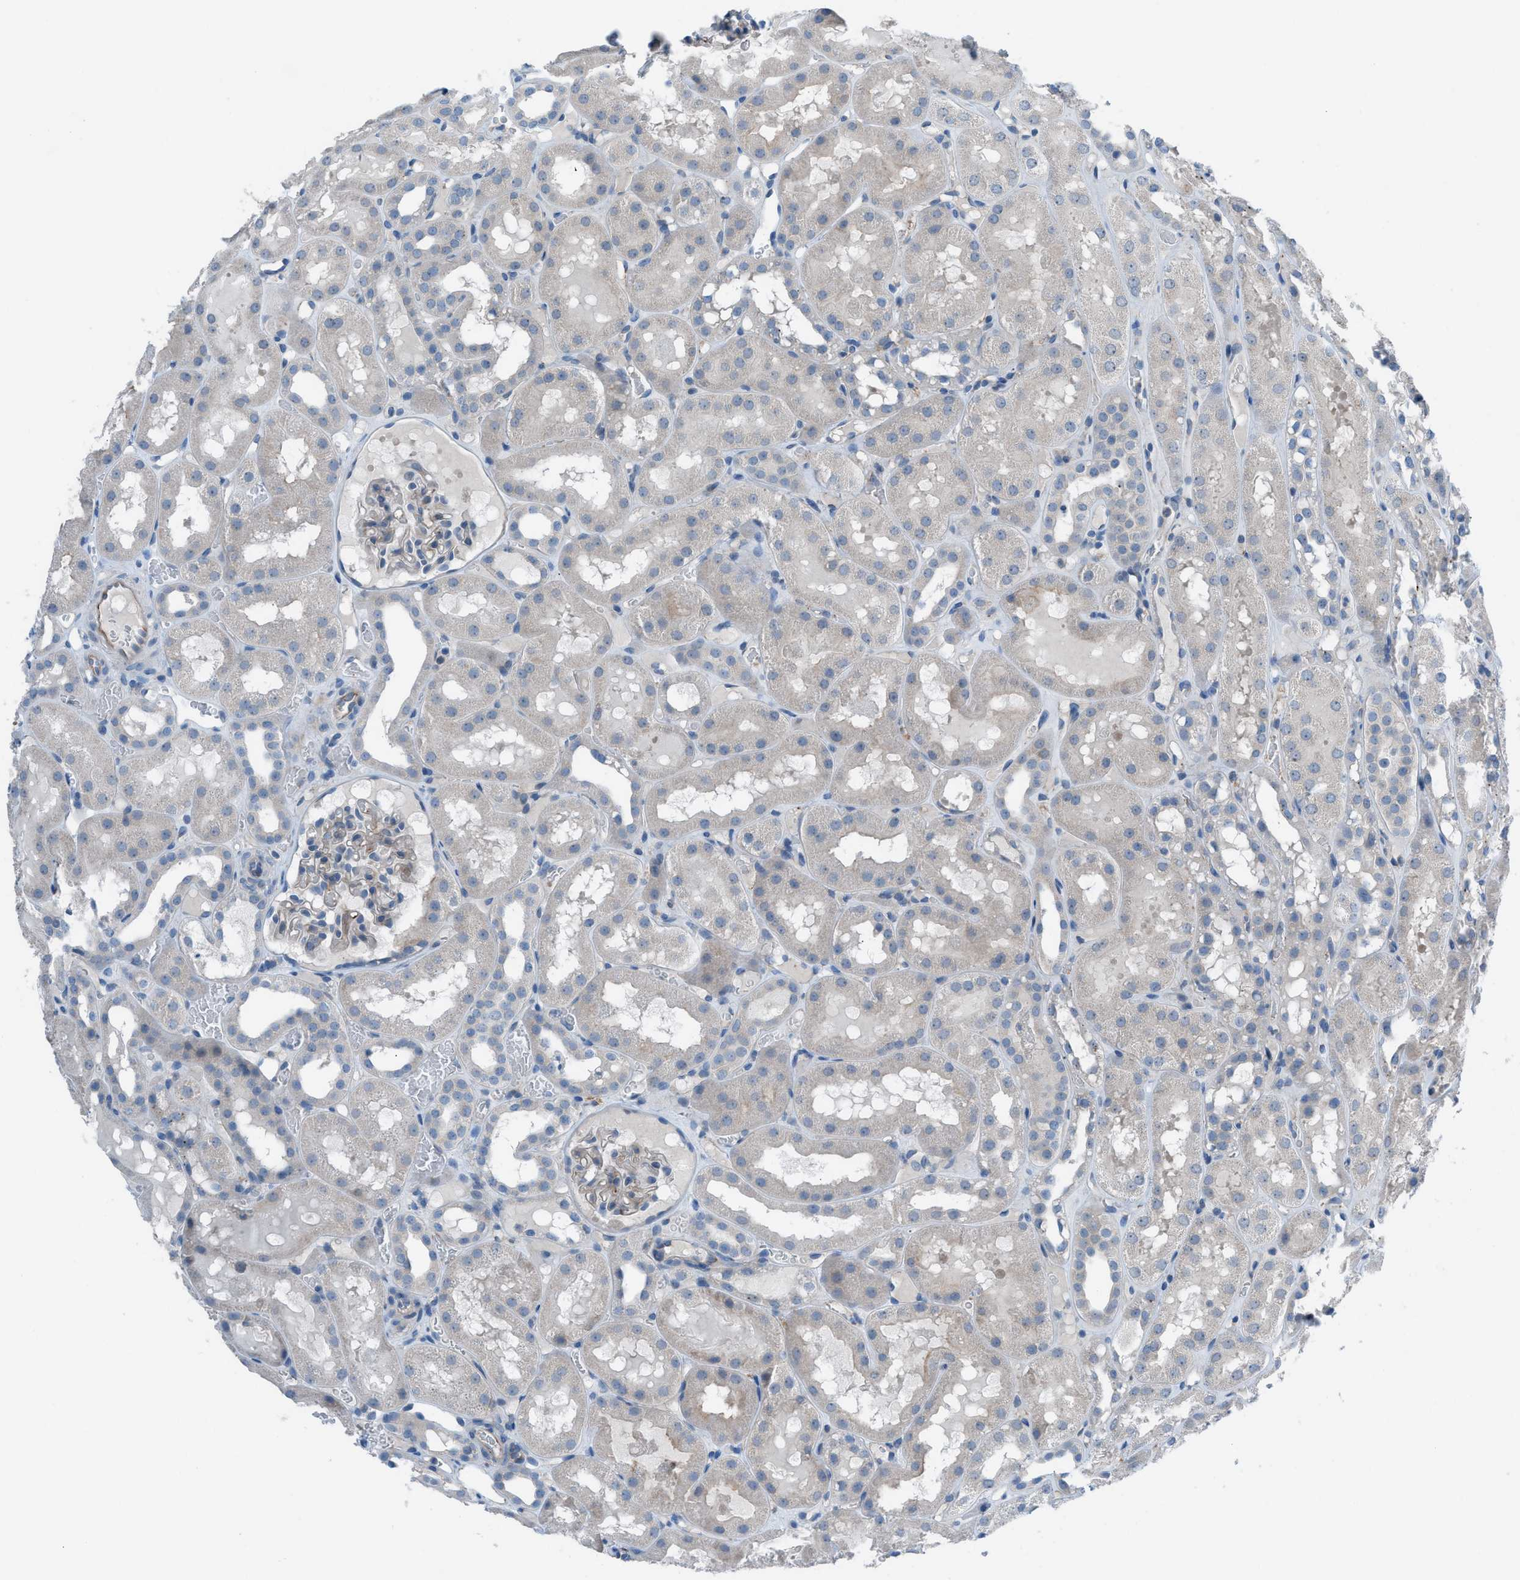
{"staining": {"intensity": "negative", "quantity": "none", "location": "none"}, "tissue": "kidney", "cell_type": "Cells in glomeruli", "image_type": "normal", "snomed": [{"axis": "morphology", "description": "Normal tissue, NOS"}, {"axis": "topography", "description": "Kidney"}, {"axis": "topography", "description": "Urinary bladder"}], "caption": "This histopathology image is of normal kidney stained with immunohistochemistry to label a protein in brown with the nuclei are counter-stained blue. There is no staining in cells in glomeruli. (Brightfield microscopy of DAB (3,3'-diaminobenzidine) immunohistochemistry (IHC) at high magnification).", "gene": "HEG1", "patient": {"sex": "male", "age": 16}}